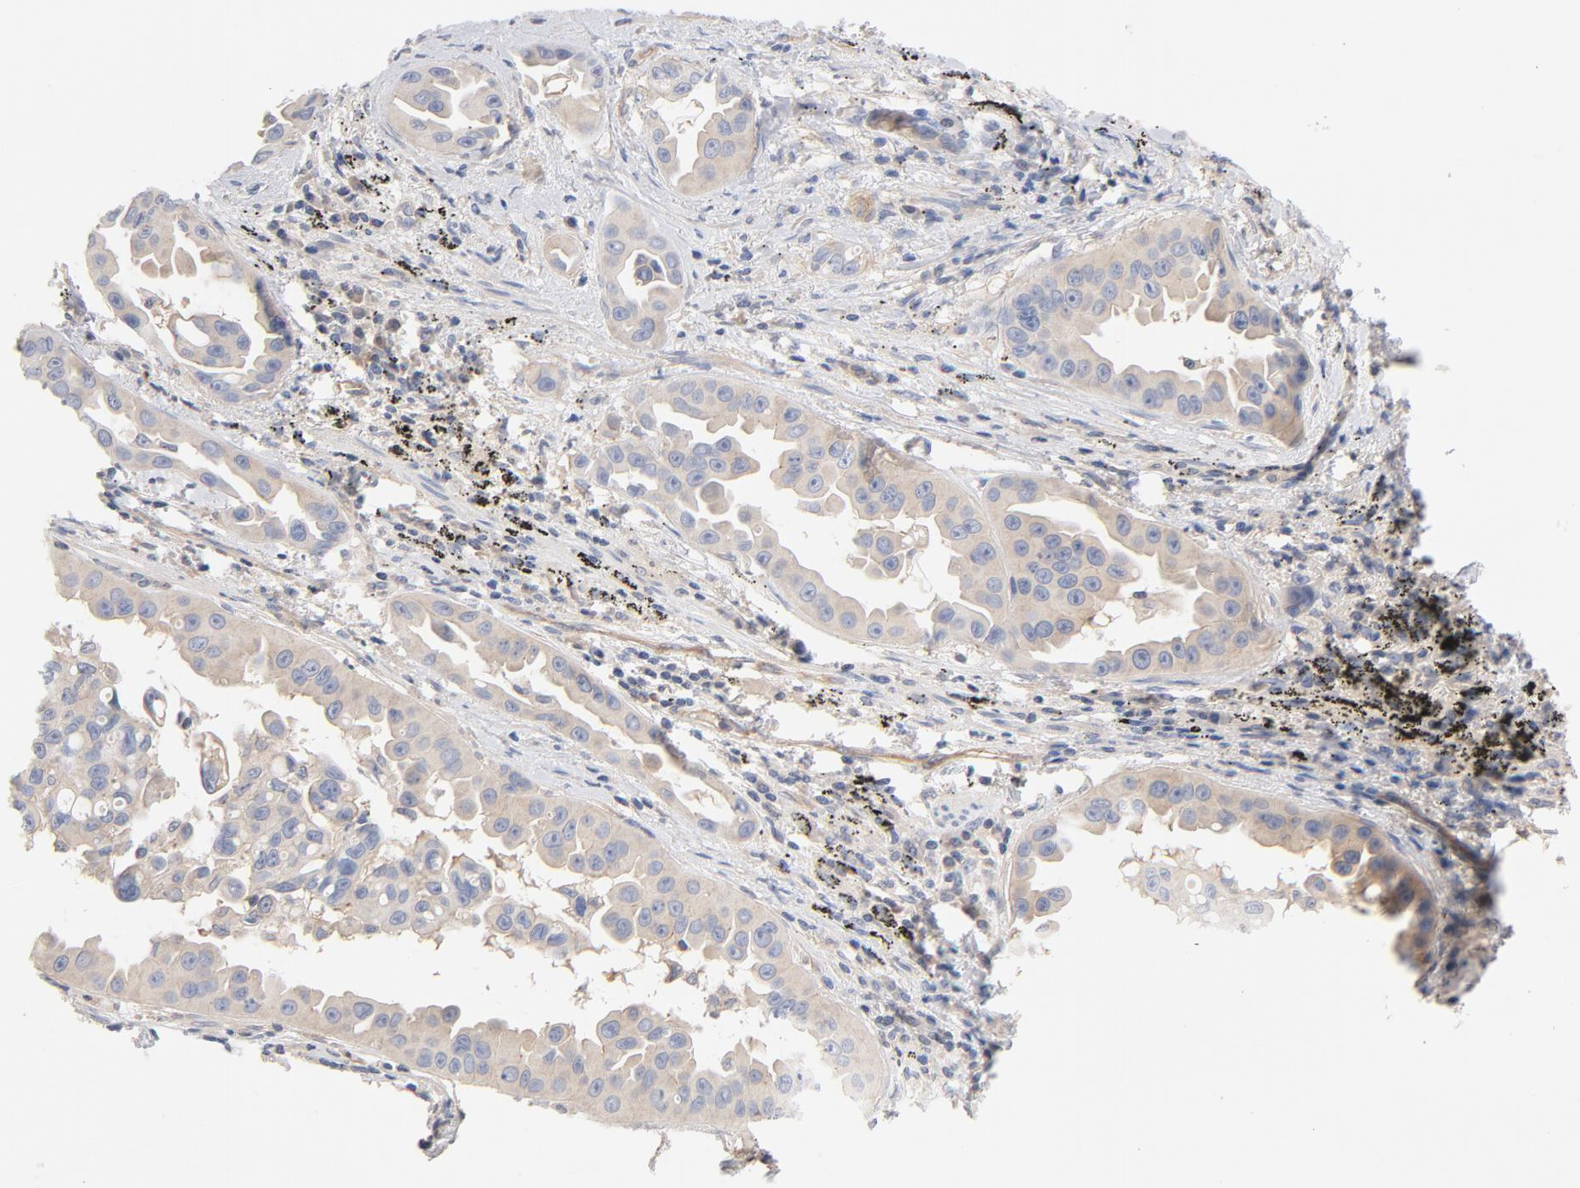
{"staining": {"intensity": "weak", "quantity": ">75%", "location": "cytoplasmic/membranous"}, "tissue": "lung cancer", "cell_type": "Tumor cells", "image_type": "cancer", "snomed": [{"axis": "morphology", "description": "Normal tissue, NOS"}, {"axis": "morphology", "description": "Adenocarcinoma, NOS"}, {"axis": "topography", "description": "Bronchus"}], "caption": "An image of lung cancer stained for a protein demonstrates weak cytoplasmic/membranous brown staining in tumor cells.", "gene": "STRN3", "patient": {"sex": "male", "age": 68}}